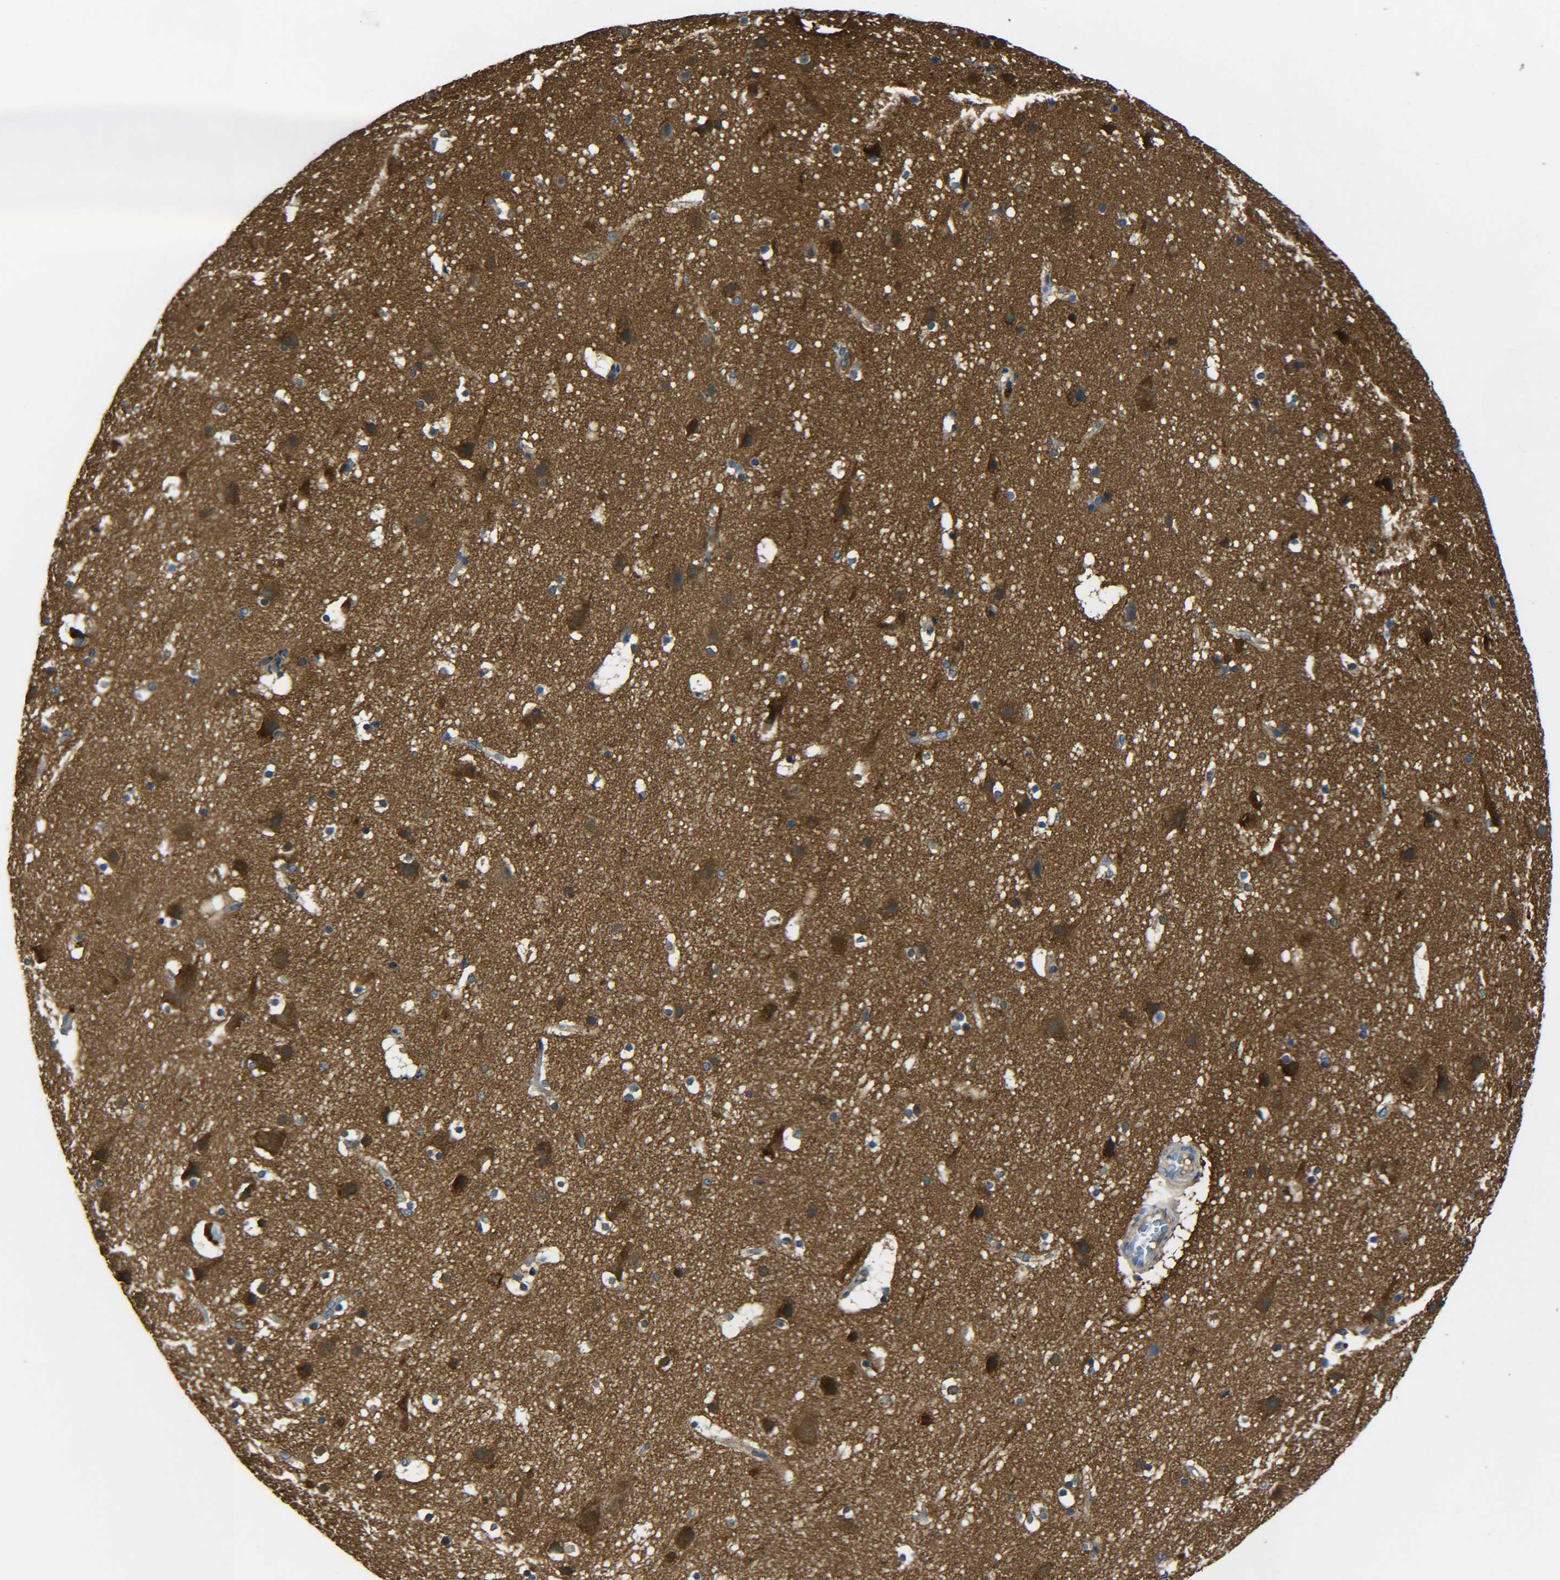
{"staining": {"intensity": "weak", "quantity": ">75%", "location": "cytoplasmic/membranous"}, "tissue": "cerebral cortex", "cell_type": "Endothelial cells", "image_type": "normal", "snomed": [{"axis": "morphology", "description": "Normal tissue, NOS"}, {"axis": "topography", "description": "Cerebral cortex"}], "caption": "Immunohistochemistry photomicrograph of benign cerebral cortex: cerebral cortex stained using immunohistochemistry (IHC) shows low levels of weak protein expression localized specifically in the cytoplasmic/membranous of endothelial cells, appearing as a cytoplasmic/membranous brown color.", "gene": "PREB", "patient": {"sex": "male", "age": 45}}